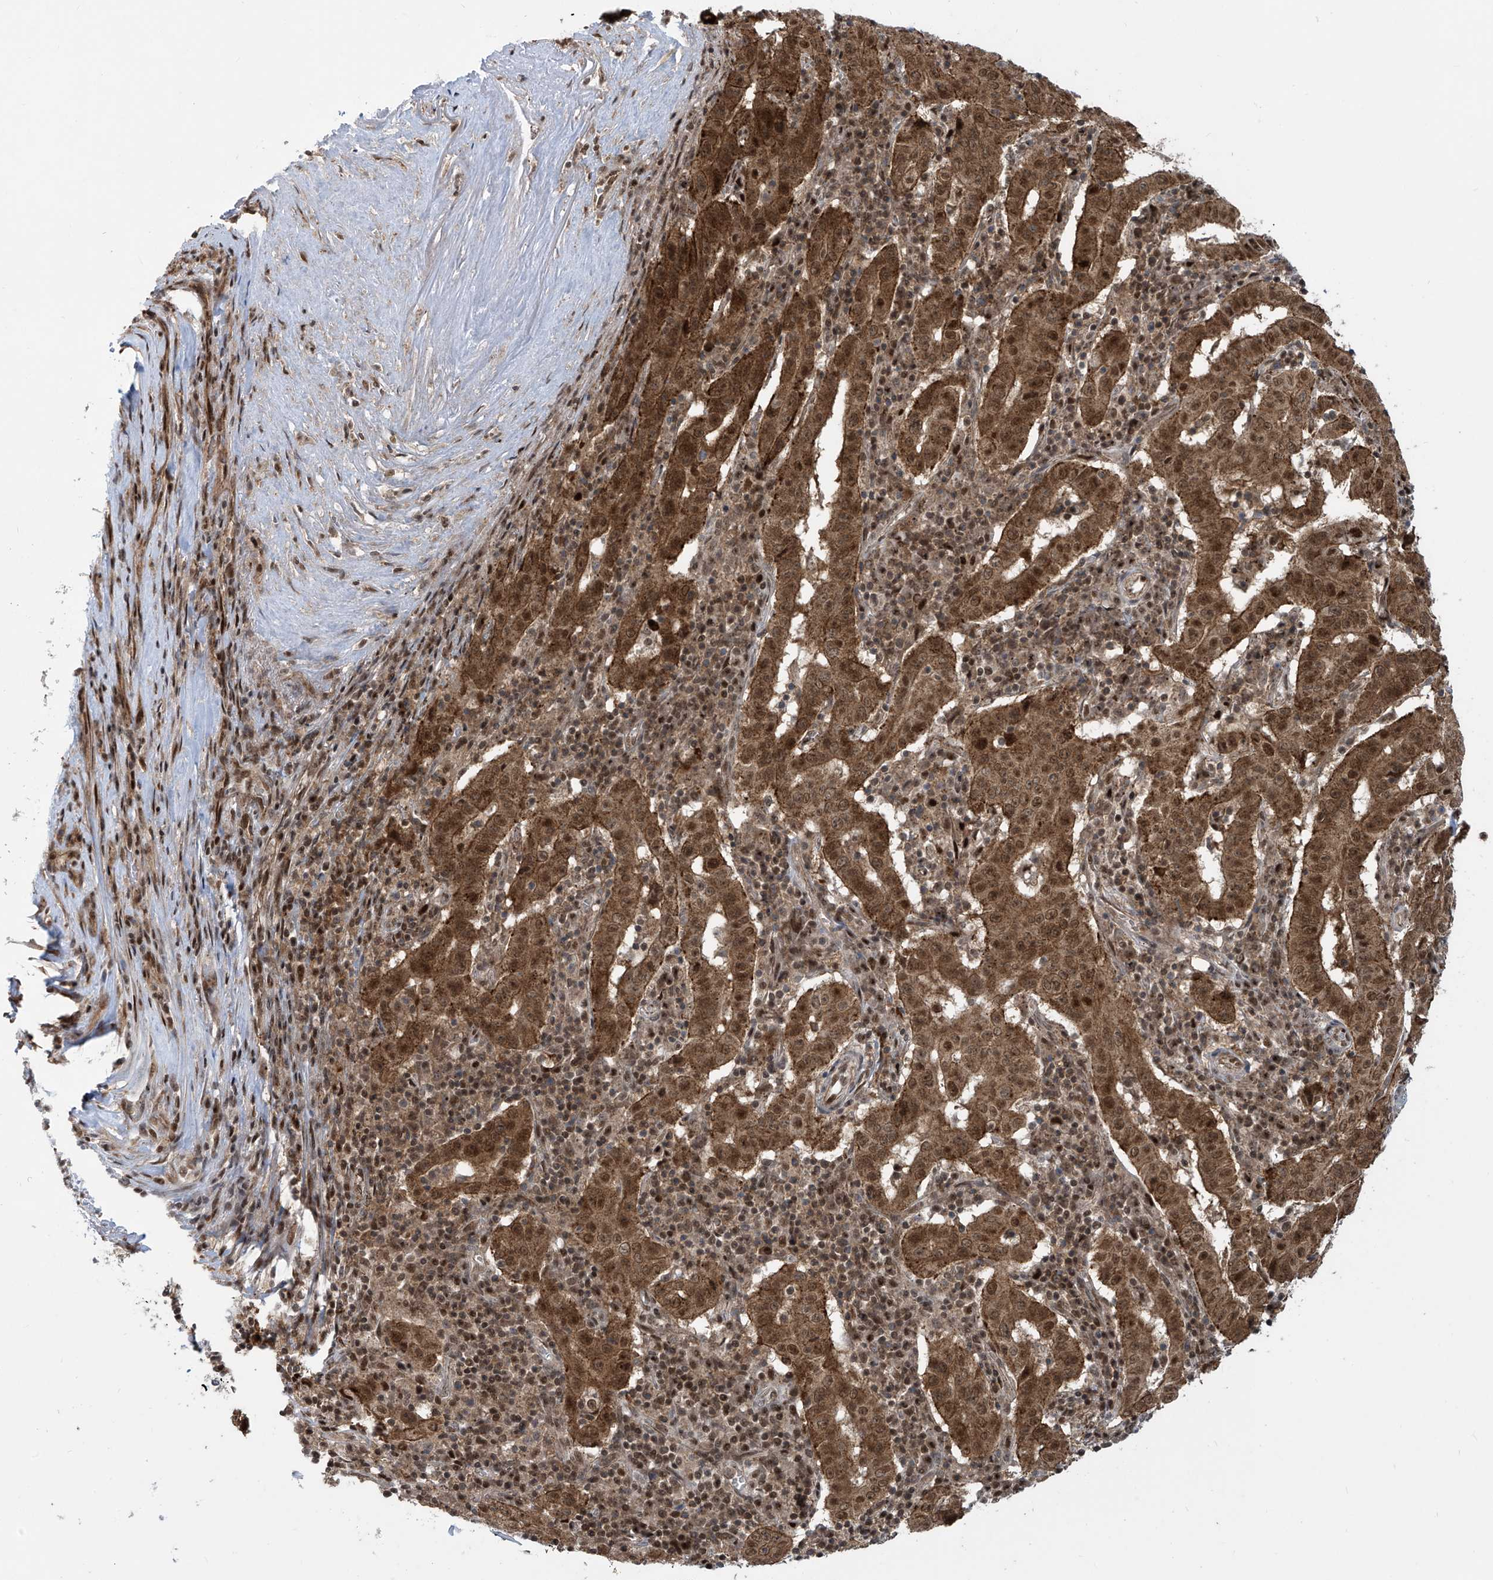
{"staining": {"intensity": "strong", "quantity": ">75%", "location": "cytoplasmic/membranous,nuclear"}, "tissue": "pancreatic cancer", "cell_type": "Tumor cells", "image_type": "cancer", "snomed": [{"axis": "morphology", "description": "Adenocarcinoma, NOS"}, {"axis": "topography", "description": "Pancreas"}], "caption": "Human pancreatic adenocarcinoma stained for a protein (brown) reveals strong cytoplasmic/membranous and nuclear positive positivity in approximately >75% of tumor cells.", "gene": "LAGE3", "patient": {"sex": "male", "age": 63}}